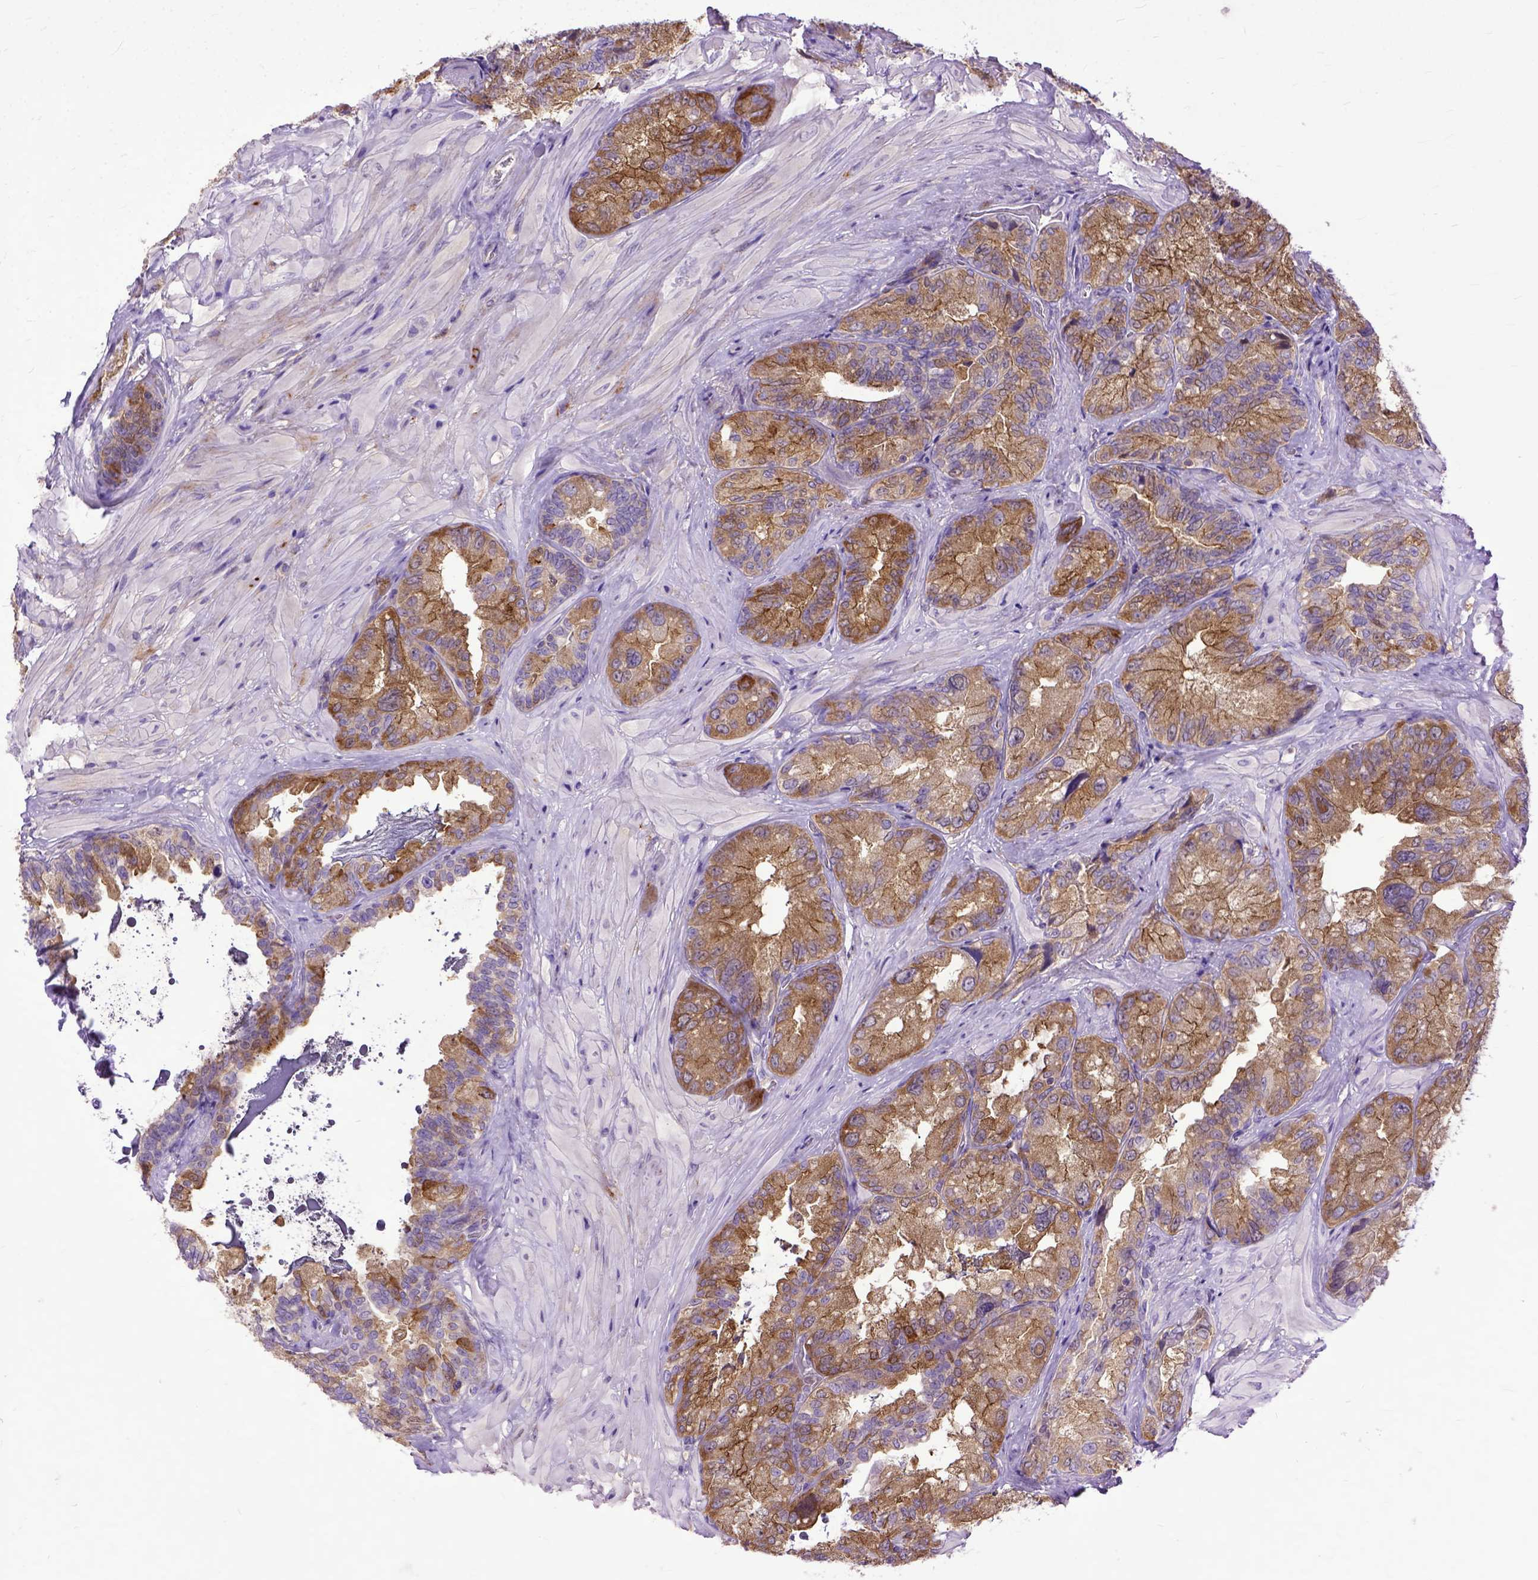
{"staining": {"intensity": "moderate", "quantity": "<25%", "location": "cytoplasmic/membranous"}, "tissue": "seminal vesicle", "cell_type": "Glandular cells", "image_type": "normal", "snomed": [{"axis": "morphology", "description": "Normal tissue, NOS"}, {"axis": "topography", "description": "Seminal veicle"}], "caption": "Immunohistochemical staining of benign seminal vesicle reveals <25% levels of moderate cytoplasmic/membranous protein expression in approximately <25% of glandular cells. (DAB IHC with brightfield microscopy, high magnification).", "gene": "NAMPT", "patient": {"sex": "male", "age": 69}}